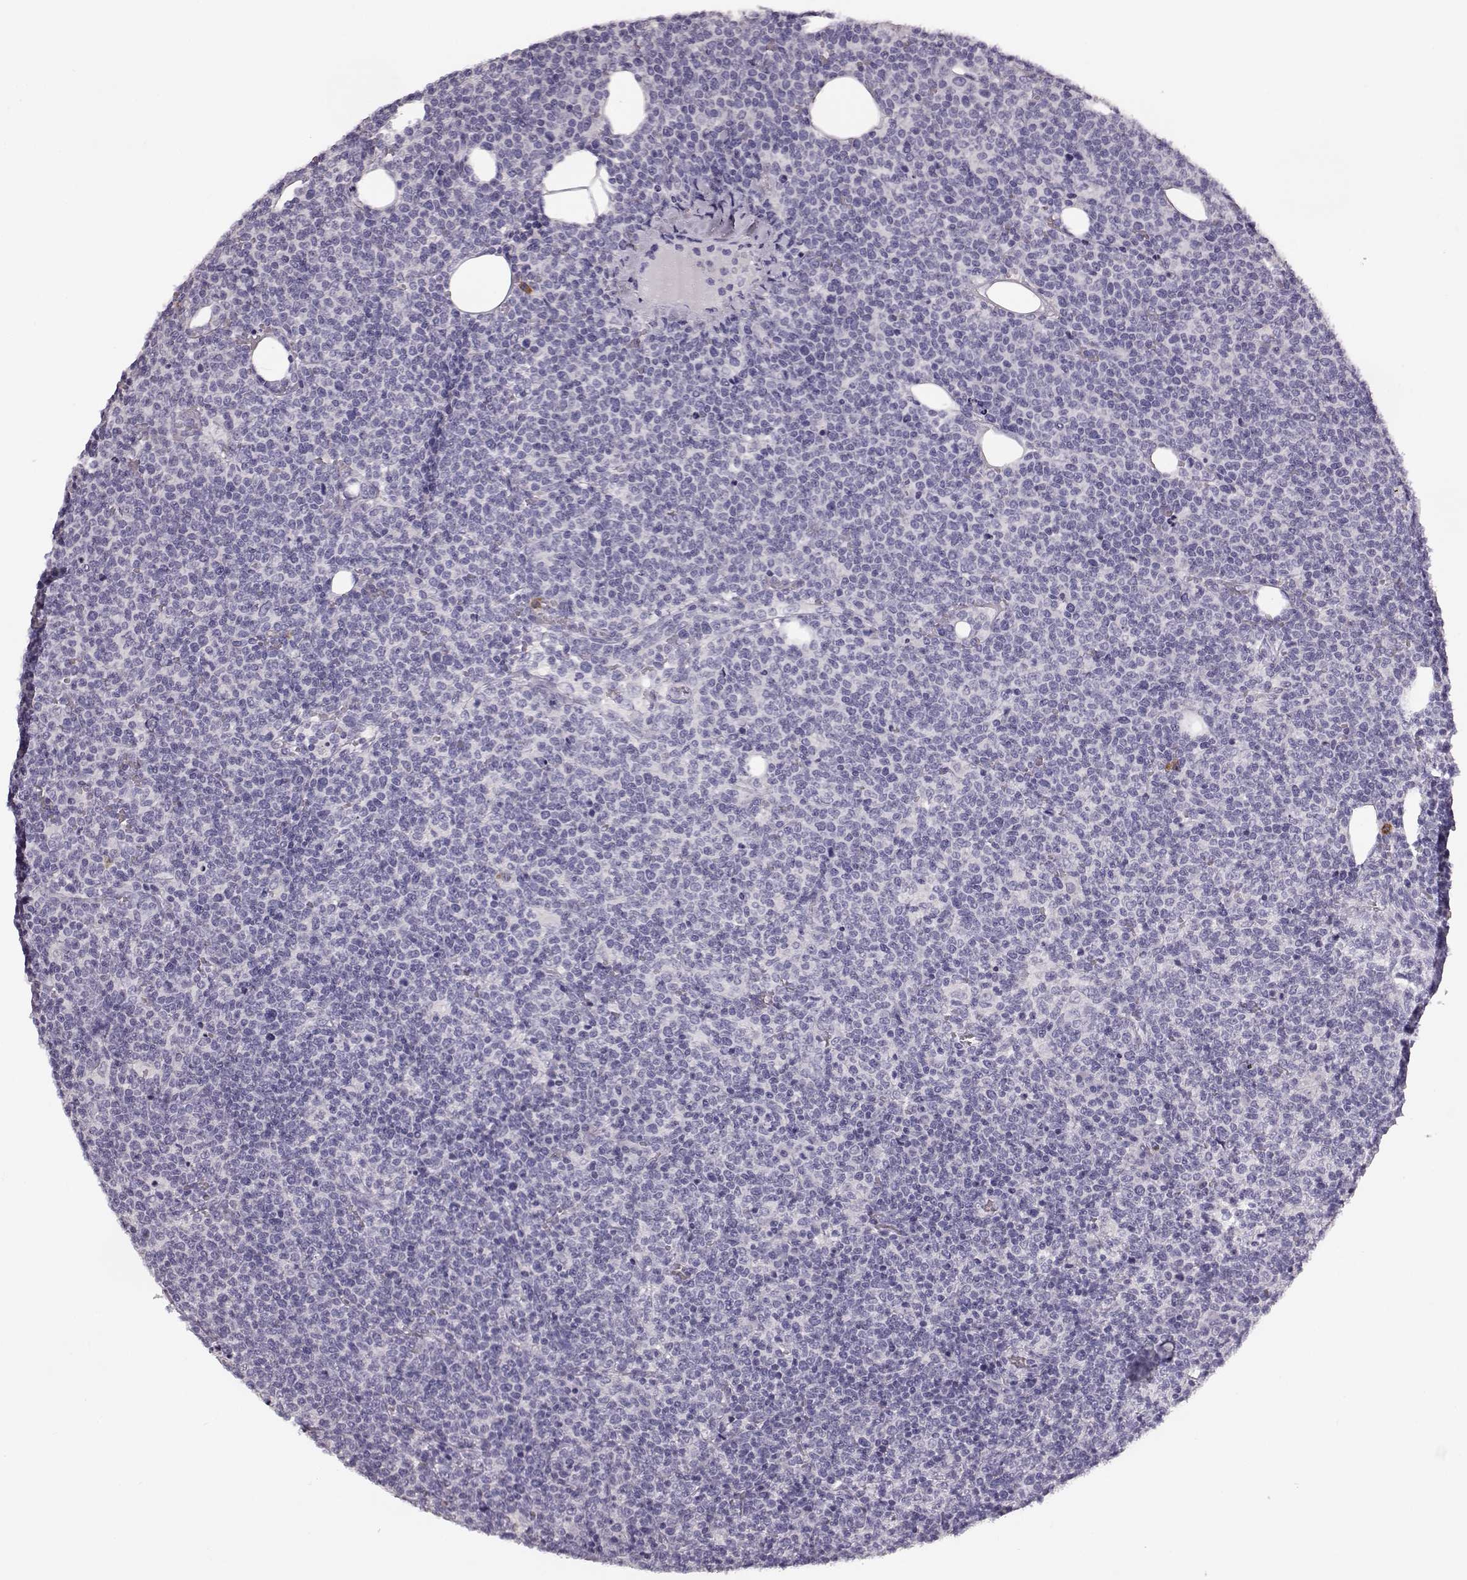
{"staining": {"intensity": "negative", "quantity": "none", "location": "none"}, "tissue": "lymphoma", "cell_type": "Tumor cells", "image_type": "cancer", "snomed": [{"axis": "morphology", "description": "Malignant lymphoma, non-Hodgkin's type, High grade"}, {"axis": "topography", "description": "Lymph node"}], "caption": "Human lymphoma stained for a protein using immunohistochemistry reveals no positivity in tumor cells.", "gene": "NPTXR", "patient": {"sex": "male", "age": 61}}